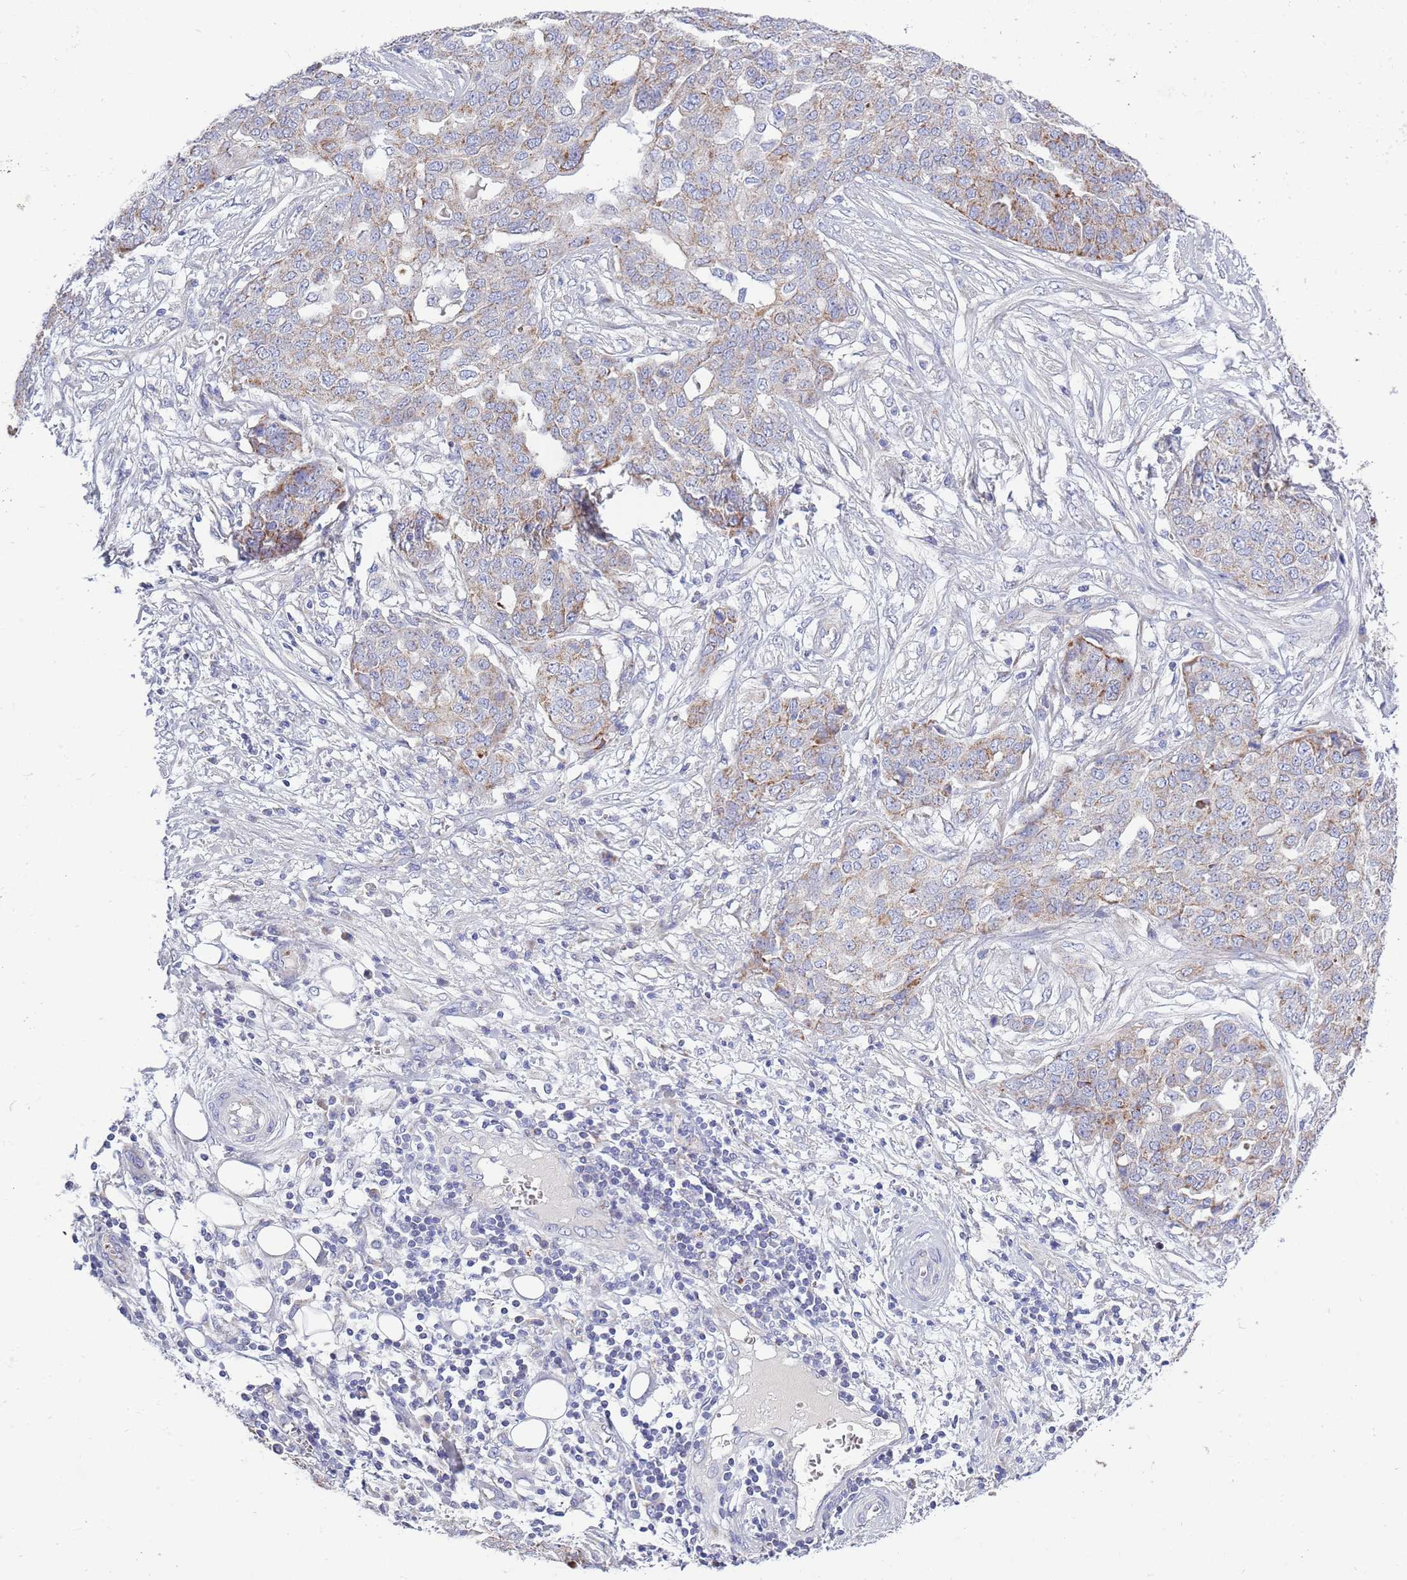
{"staining": {"intensity": "weak", "quantity": ">75%", "location": "cytoplasmic/membranous"}, "tissue": "ovarian cancer", "cell_type": "Tumor cells", "image_type": "cancer", "snomed": [{"axis": "morphology", "description": "Cystadenocarcinoma, serous, NOS"}, {"axis": "topography", "description": "Soft tissue"}, {"axis": "topography", "description": "Ovary"}], "caption": "Immunohistochemistry (DAB (3,3'-diaminobenzidine)) staining of human ovarian cancer exhibits weak cytoplasmic/membranous protein expression in approximately >75% of tumor cells.", "gene": "EMC8", "patient": {"sex": "female", "age": 57}}